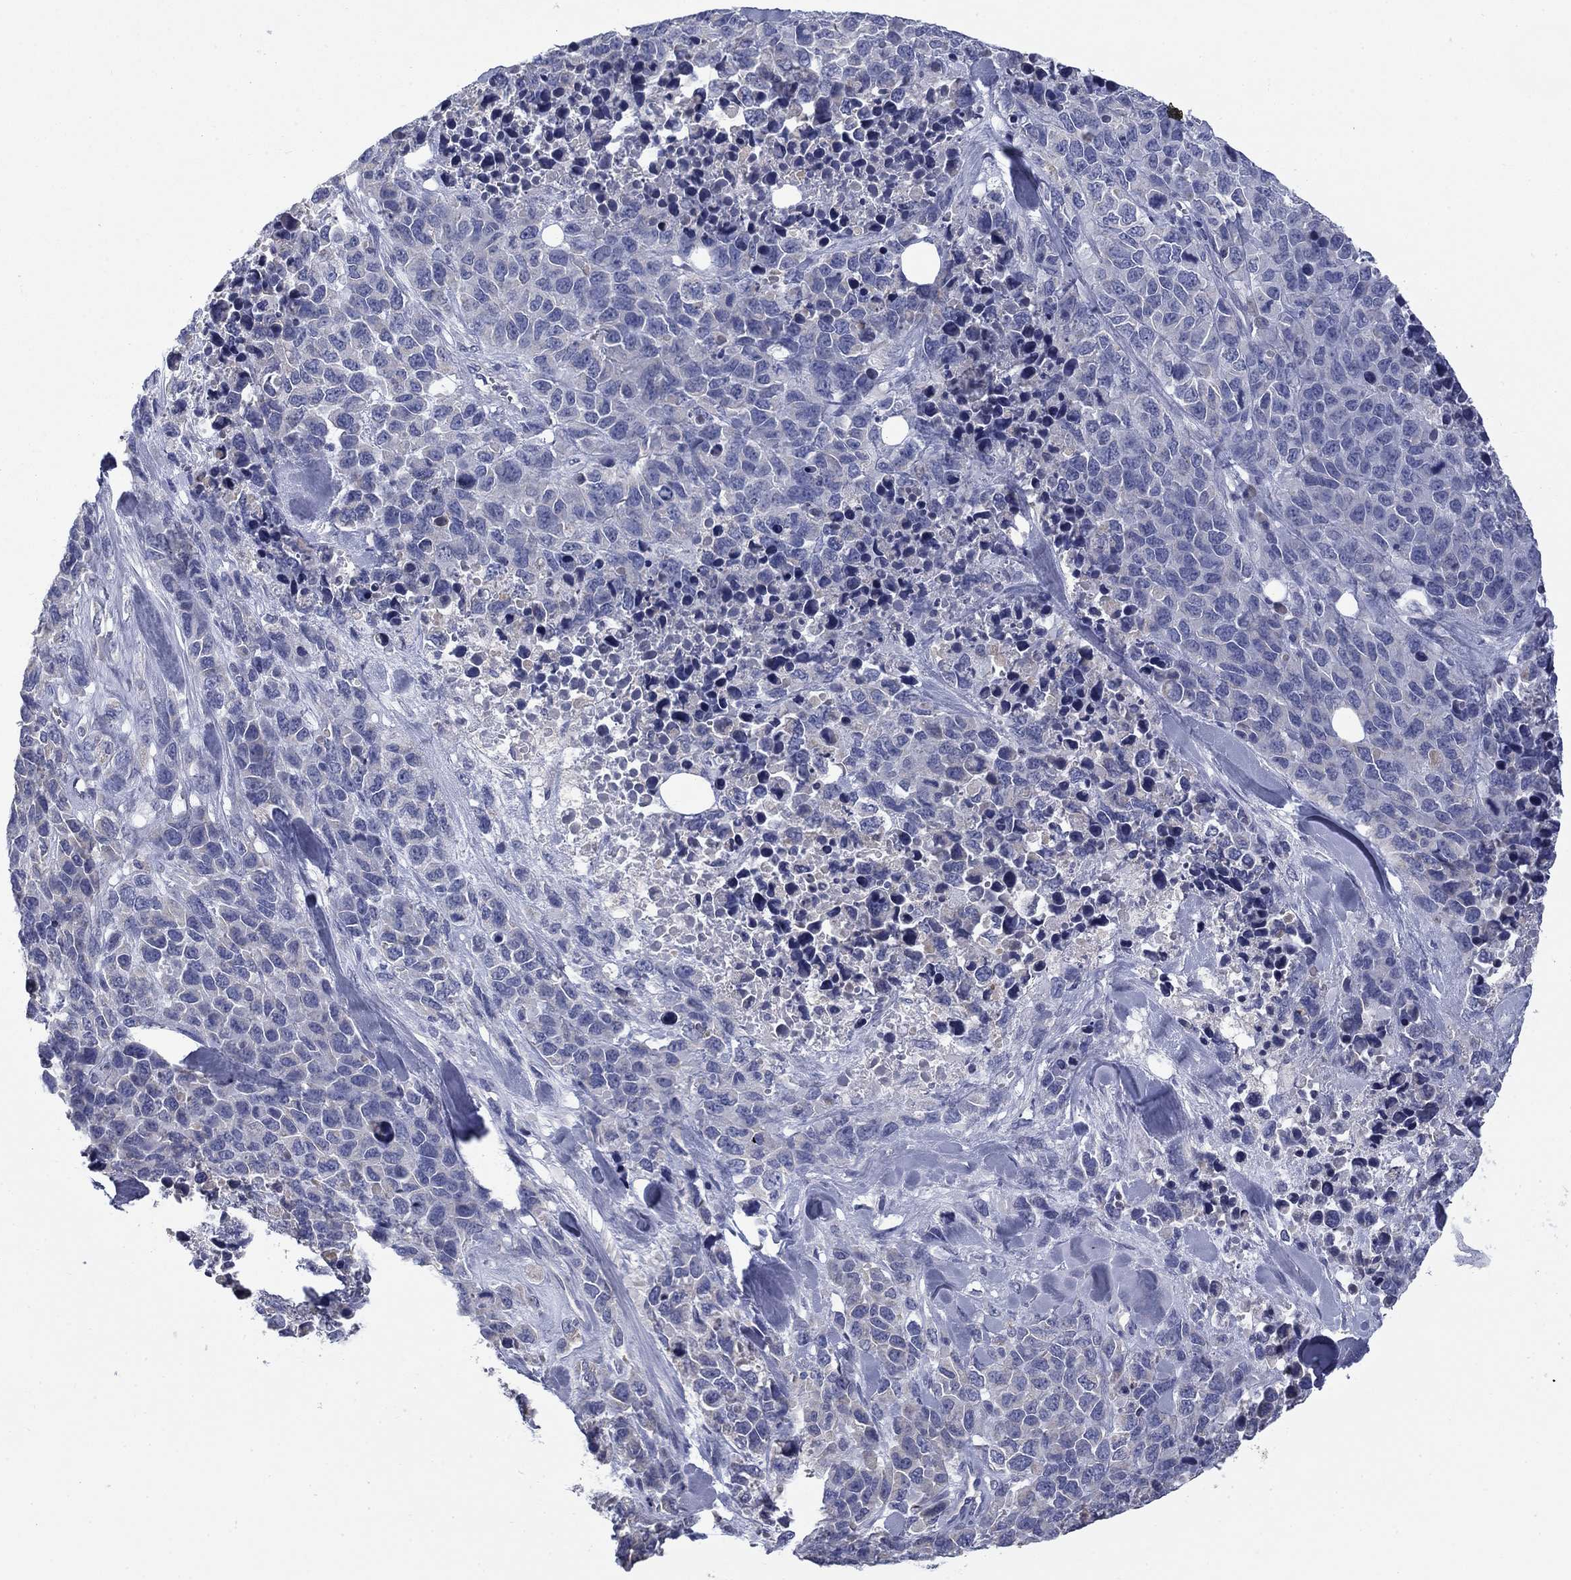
{"staining": {"intensity": "negative", "quantity": "none", "location": "none"}, "tissue": "melanoma", "cell_type": "Tumor cells", "image_type": "cancer", "snomed": [{"axis": "morphology", "description": "Malignant melanoma, Metastatic site"}, {"axis": "topography", "description": "Skin"}], "caption": "High power microscopy micrograph of an immunohistochemistry micrograph of melanoma, revealing no significant positivity in tumor cells.", "gene": "FRK", "patient": {"sex": "male", "age": 84}}